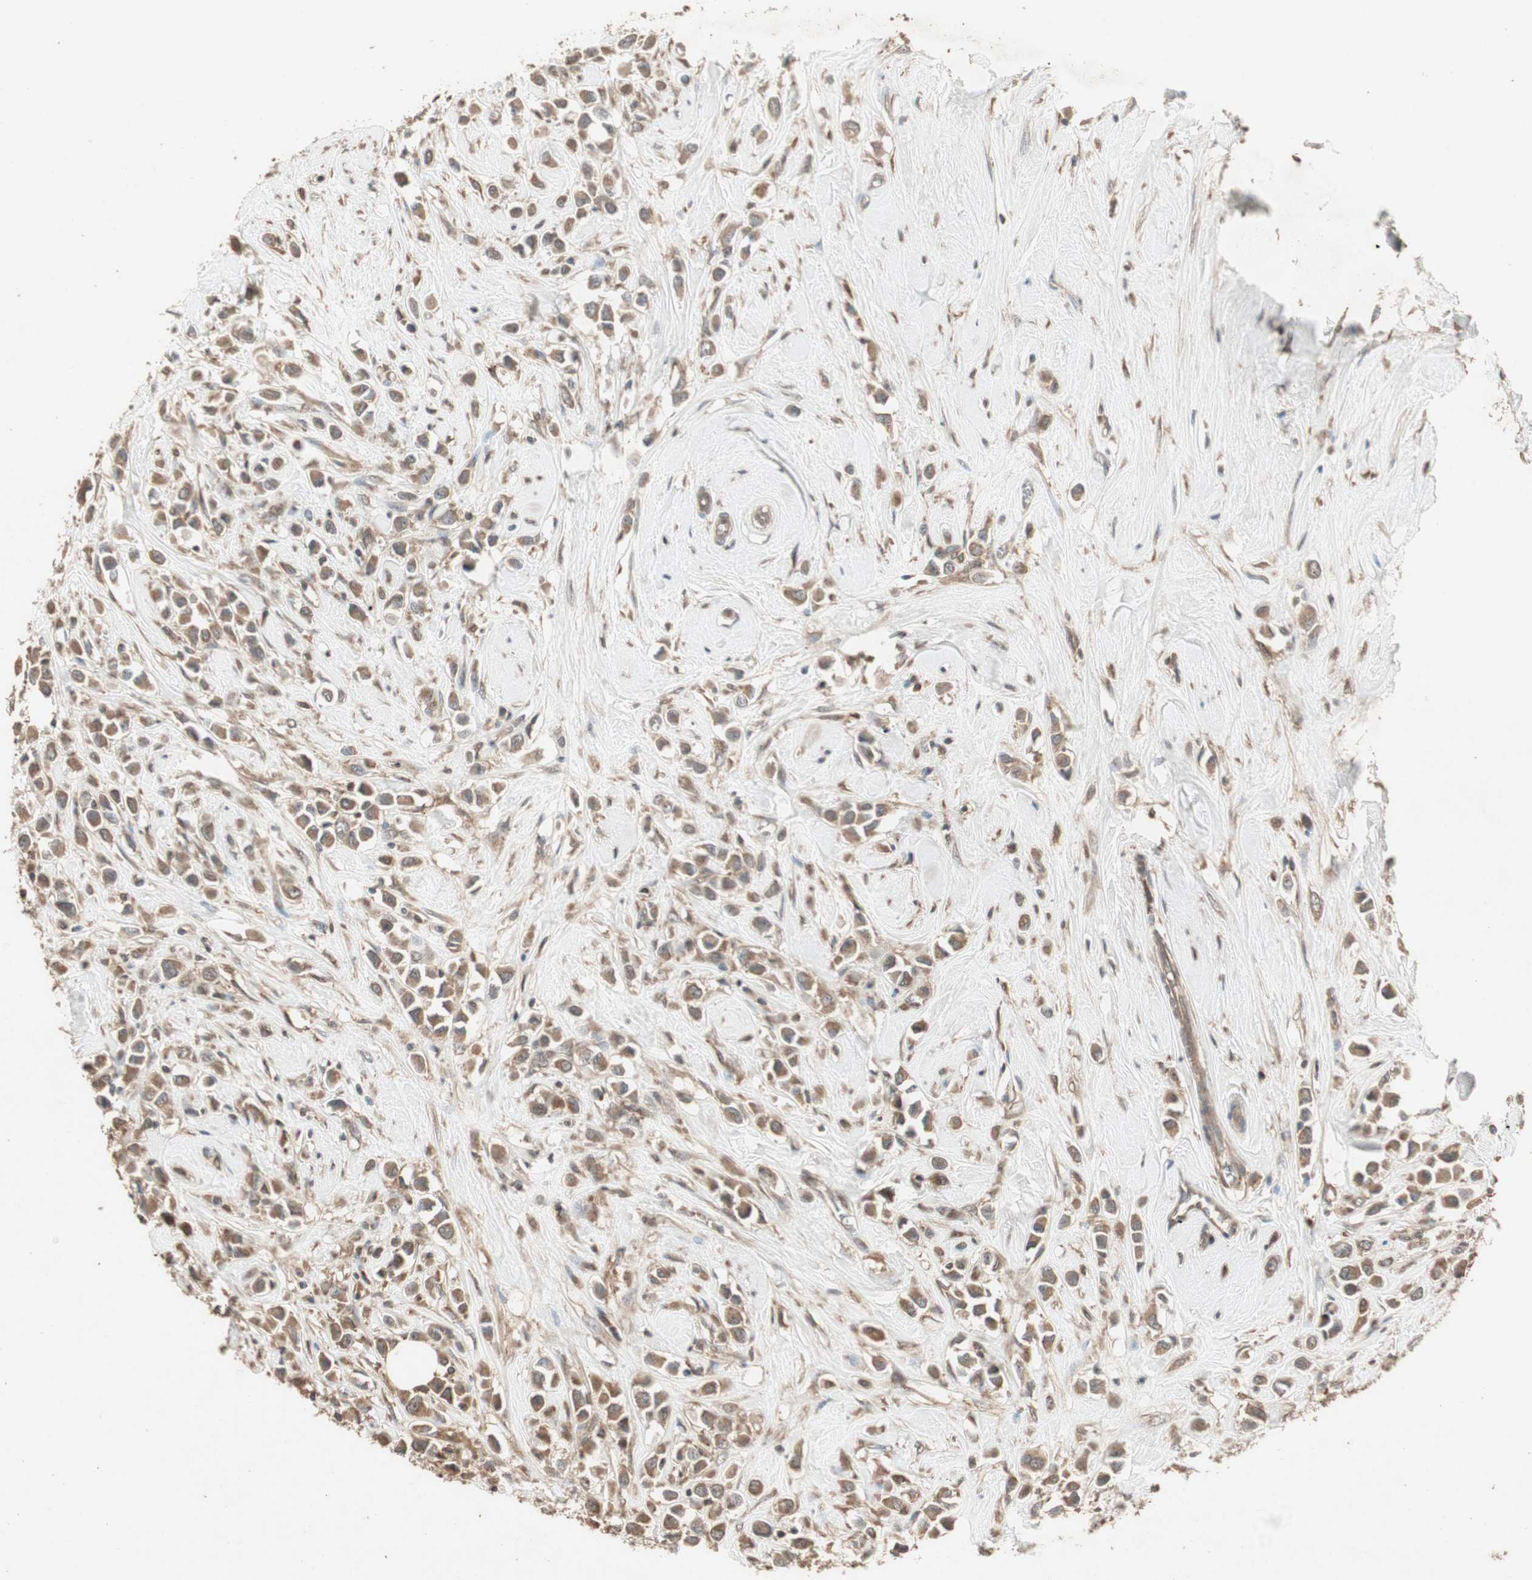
{"staining": {"intensity": "moderate", "quantity": ">75%", "location": "cytoplasmic/membranous"}, "tissue": "breast cancer", "cell_type": "Tumor cells", "image_type": "cancer", "snomed": [{"axis": "morphology", "description": "Duct carcinoma"}, {"axis": "topography", "description": "Breast"}], "caption": "Tumor cells display moderate cytoplasmic/membranous positivity in approximately >75% of cells in breast cancer (invasive ductal carcinoma).", "gene": "UBAC1", "patient": {"sex": "female", "age": 61}}